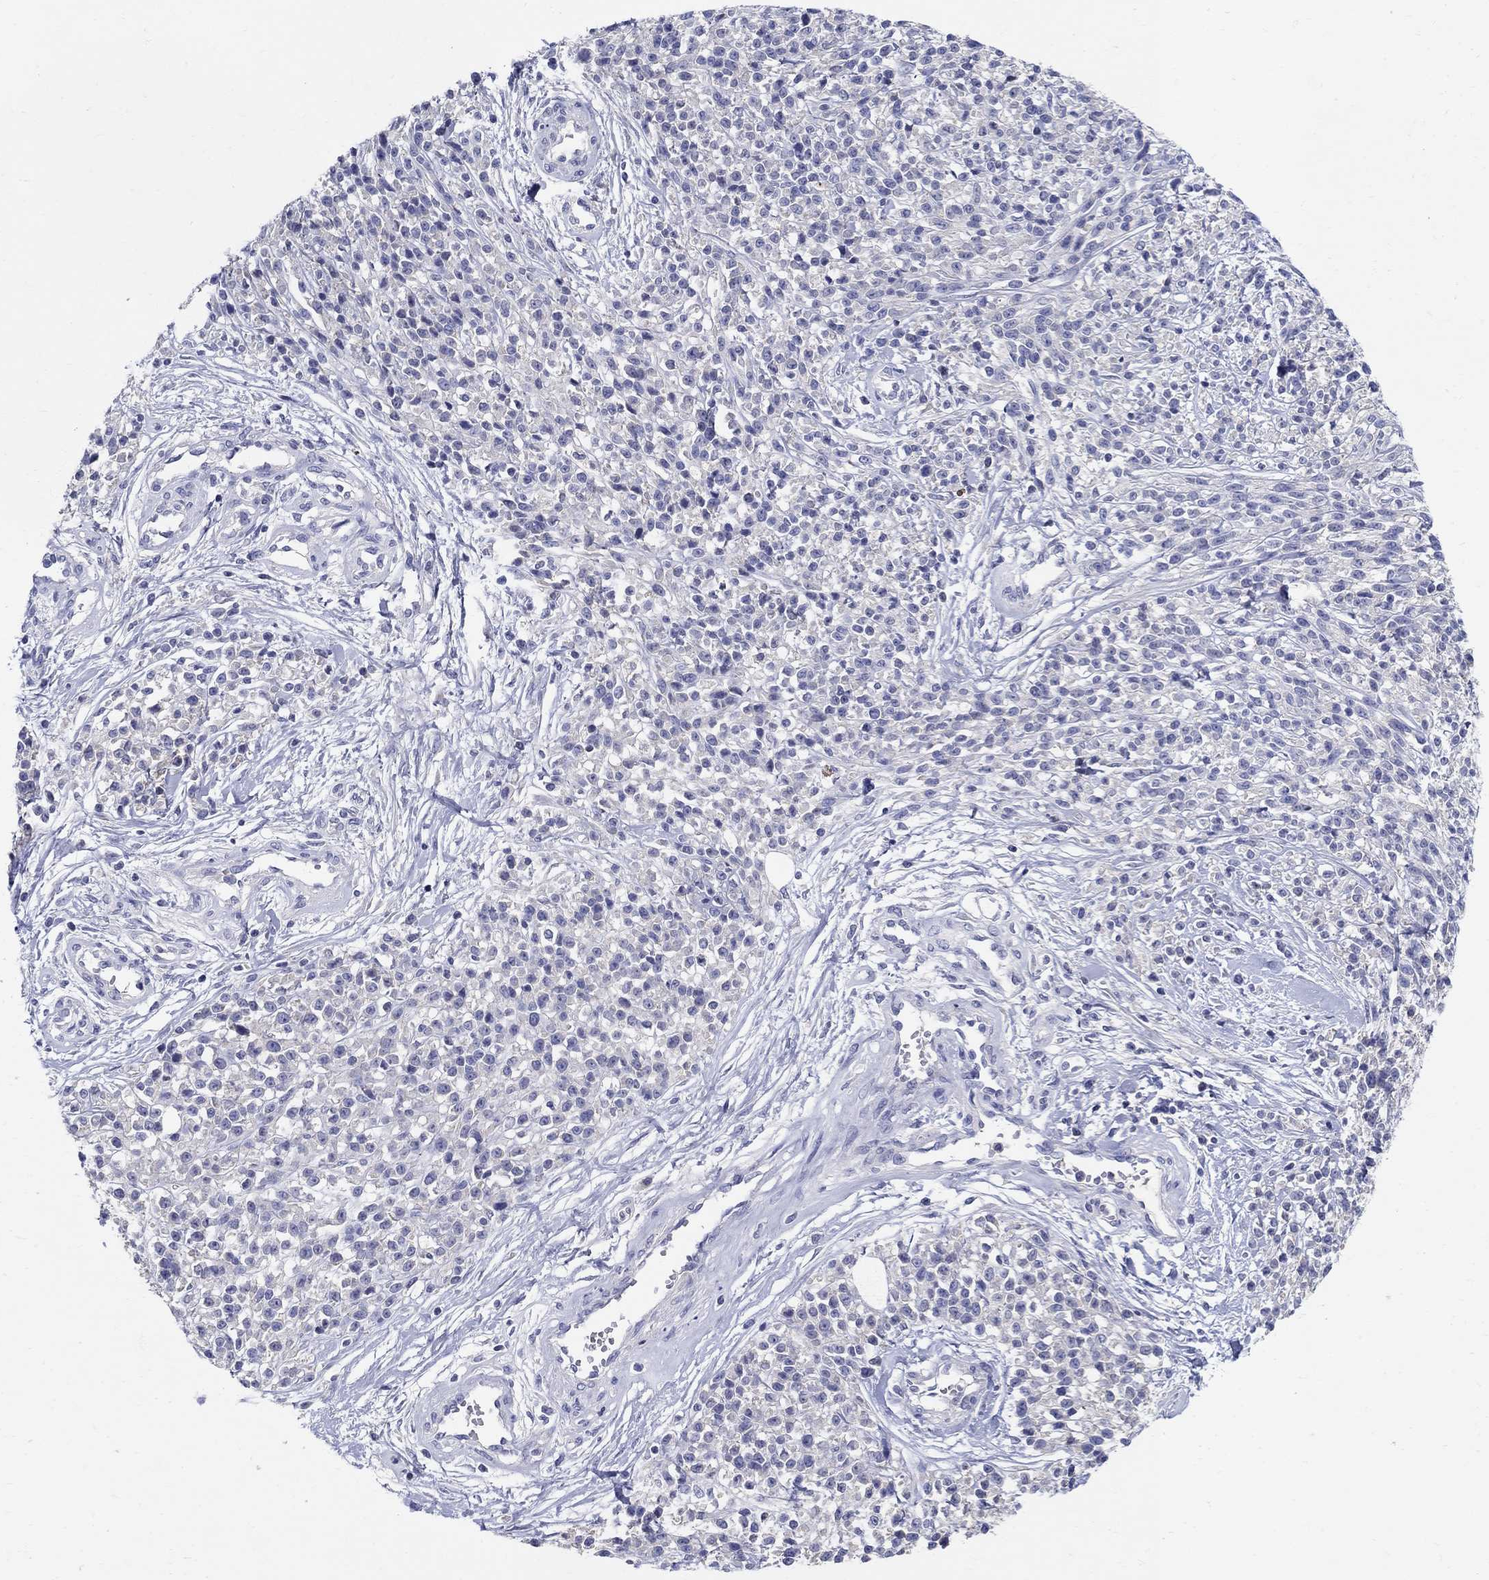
{"staining": {"intensity": "negative", "quantity": "none", "location": "none"}, "tissue": "melanoma", "cell_type": "Tumor cells", "image_type": "cancer", "snomed": [{"axis": "morphology", "description": "Malignant melanoma, NOS"}, {"axis": "topography", "description": "Skin"}, {"axis": "topography", "description": "Skin of trunk"}], "caption": "Immunohistochemistry (IHC) photomicrograph of human melanoma stained for a protein (brown), which reveals no expression in tumor cells. The staining was performed using DAB (3,3'-diaminobenzidine) to visualize the protein expression in brown, while the nuclei were stained in blue with hematoxylin (Magnification: 20x).", "gene": "CRYGD", "patient": {"sex": "male", "age": 74}}